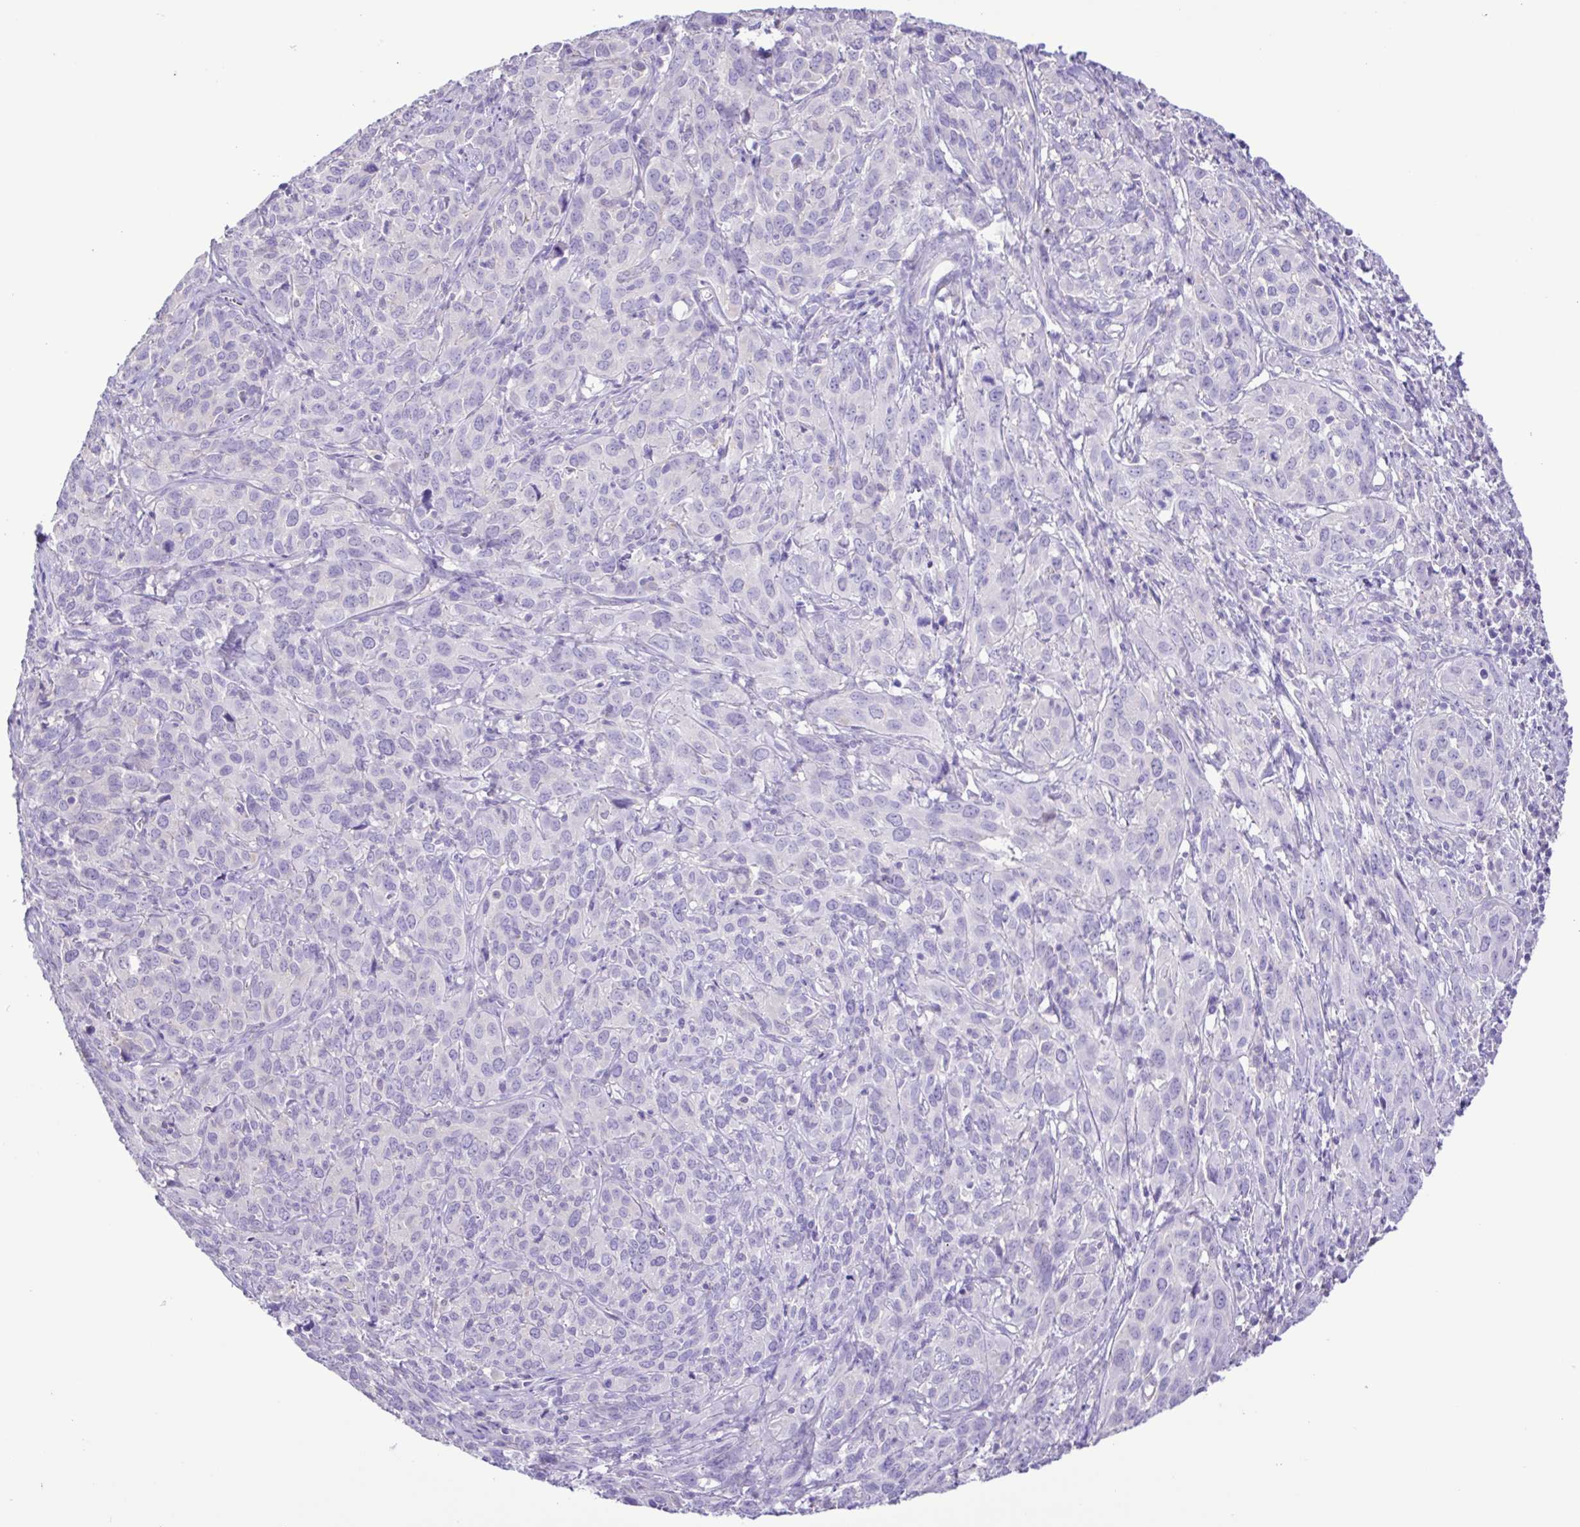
{"staining": {"intensity": "negative", "quantity": "none", "location": "none"}, "tissue": "cervical cancer", "cell_type": "Tumor cells", "image_type": "cancer", "snomed": [{"axis": "morphology", "description": "Squamous cell carcinoma, NOS"}, {"axis": "topography", "description": "Cervix"}], "caption": "IHC micrograph of neoplastic tissue: cervical squamous cell carcinoma stained with DAB (3,3'-diaminobenzidine) shows no significant protein expression in tumor cells.", "gene": "CYP17A1", "patient": {"sex": "female", "age": 51}}